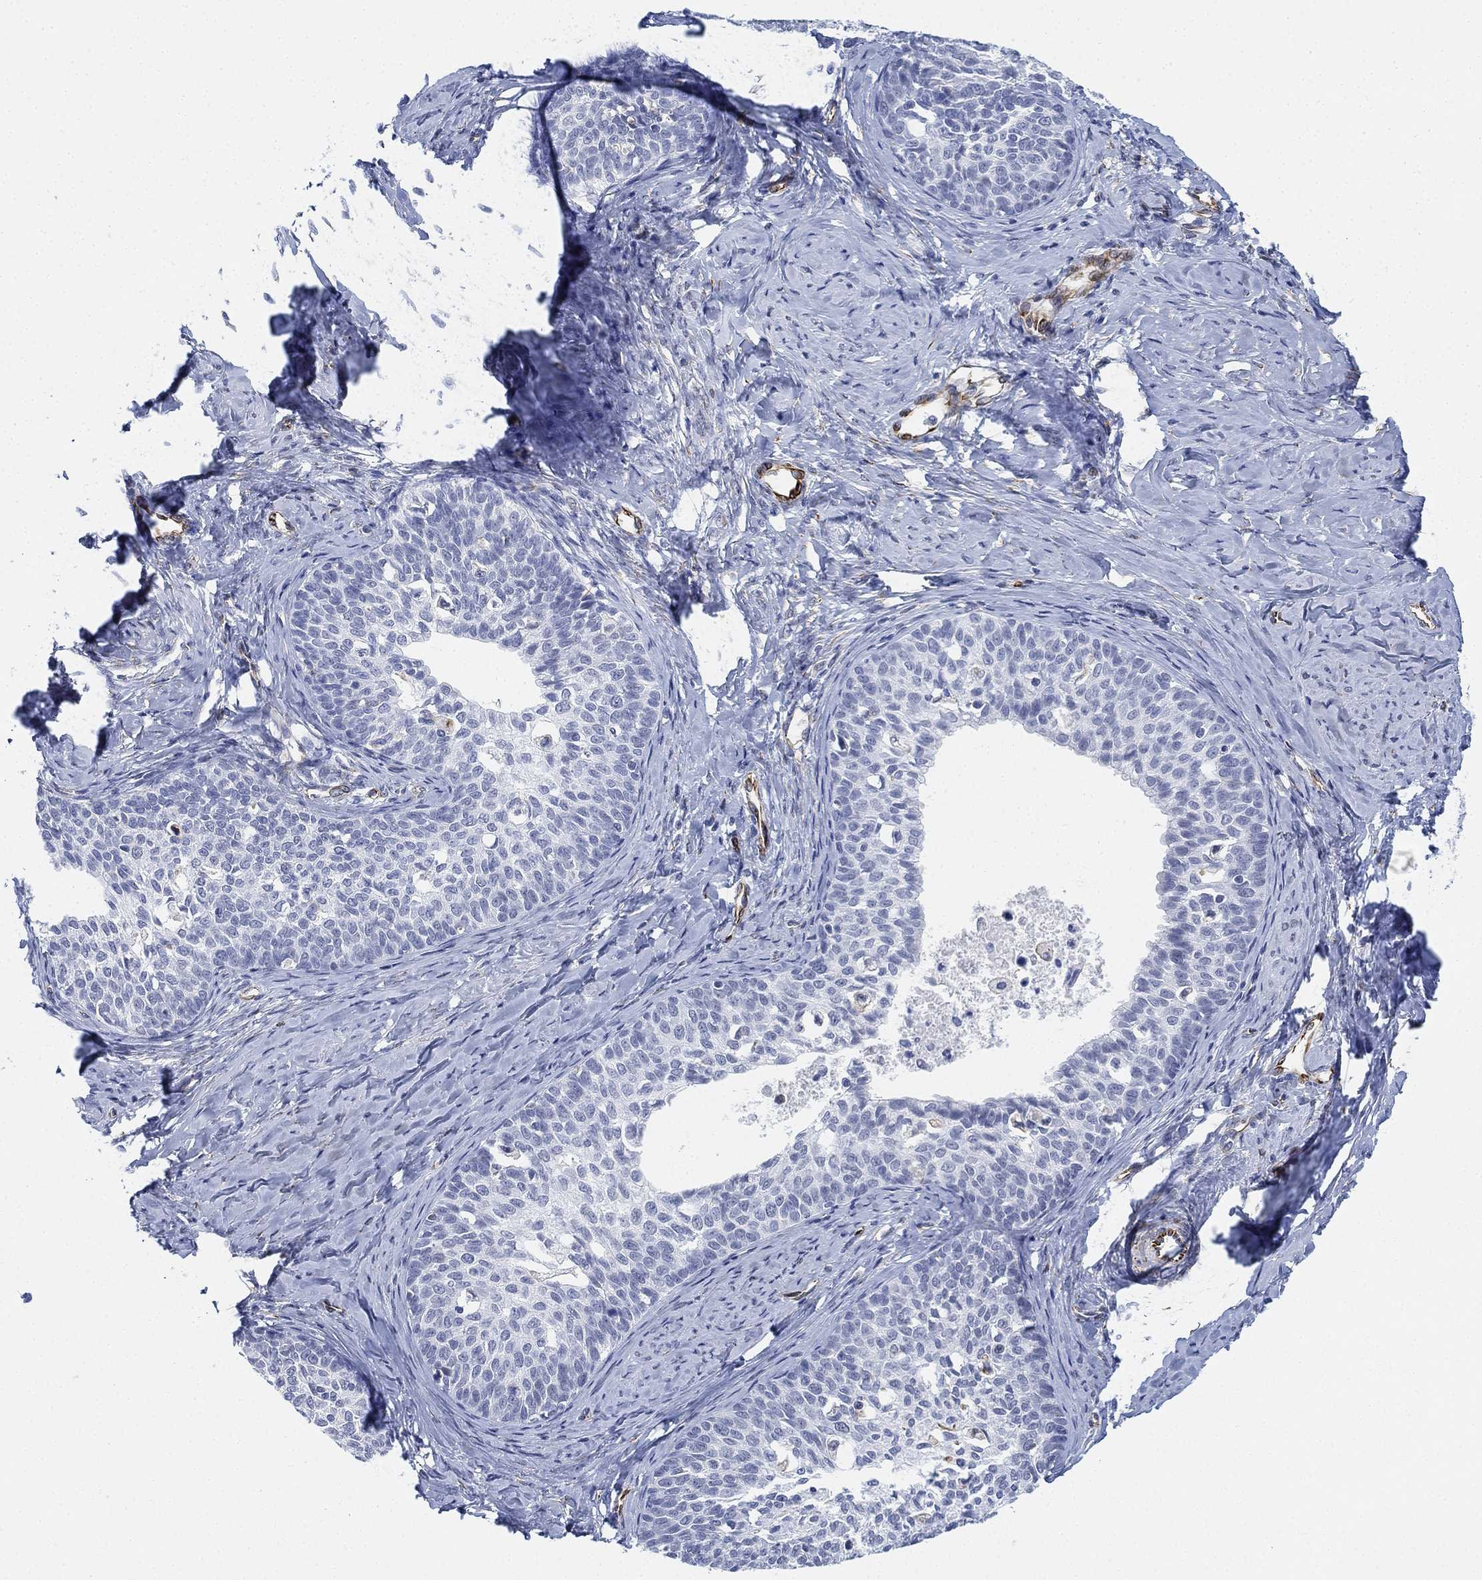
{"staining": {"intensity": "negative", "quantity": "none", "location": "none"}, "tissue": "cervical cancer", "cell_type": "Tumor cells", "image_type": "cancer", "snomed": [{"axis": "morphology", "description": "Squamous cell carcinoma, NOS"}, {"axis": "topography", "description": "Cervix"}], "caption": "Tumor cells show no significant protein staining in cervical cancer (squamous cell carcinoma).", "gene": "PSKH2", "patient": {"sex": "female", "age": 51}}